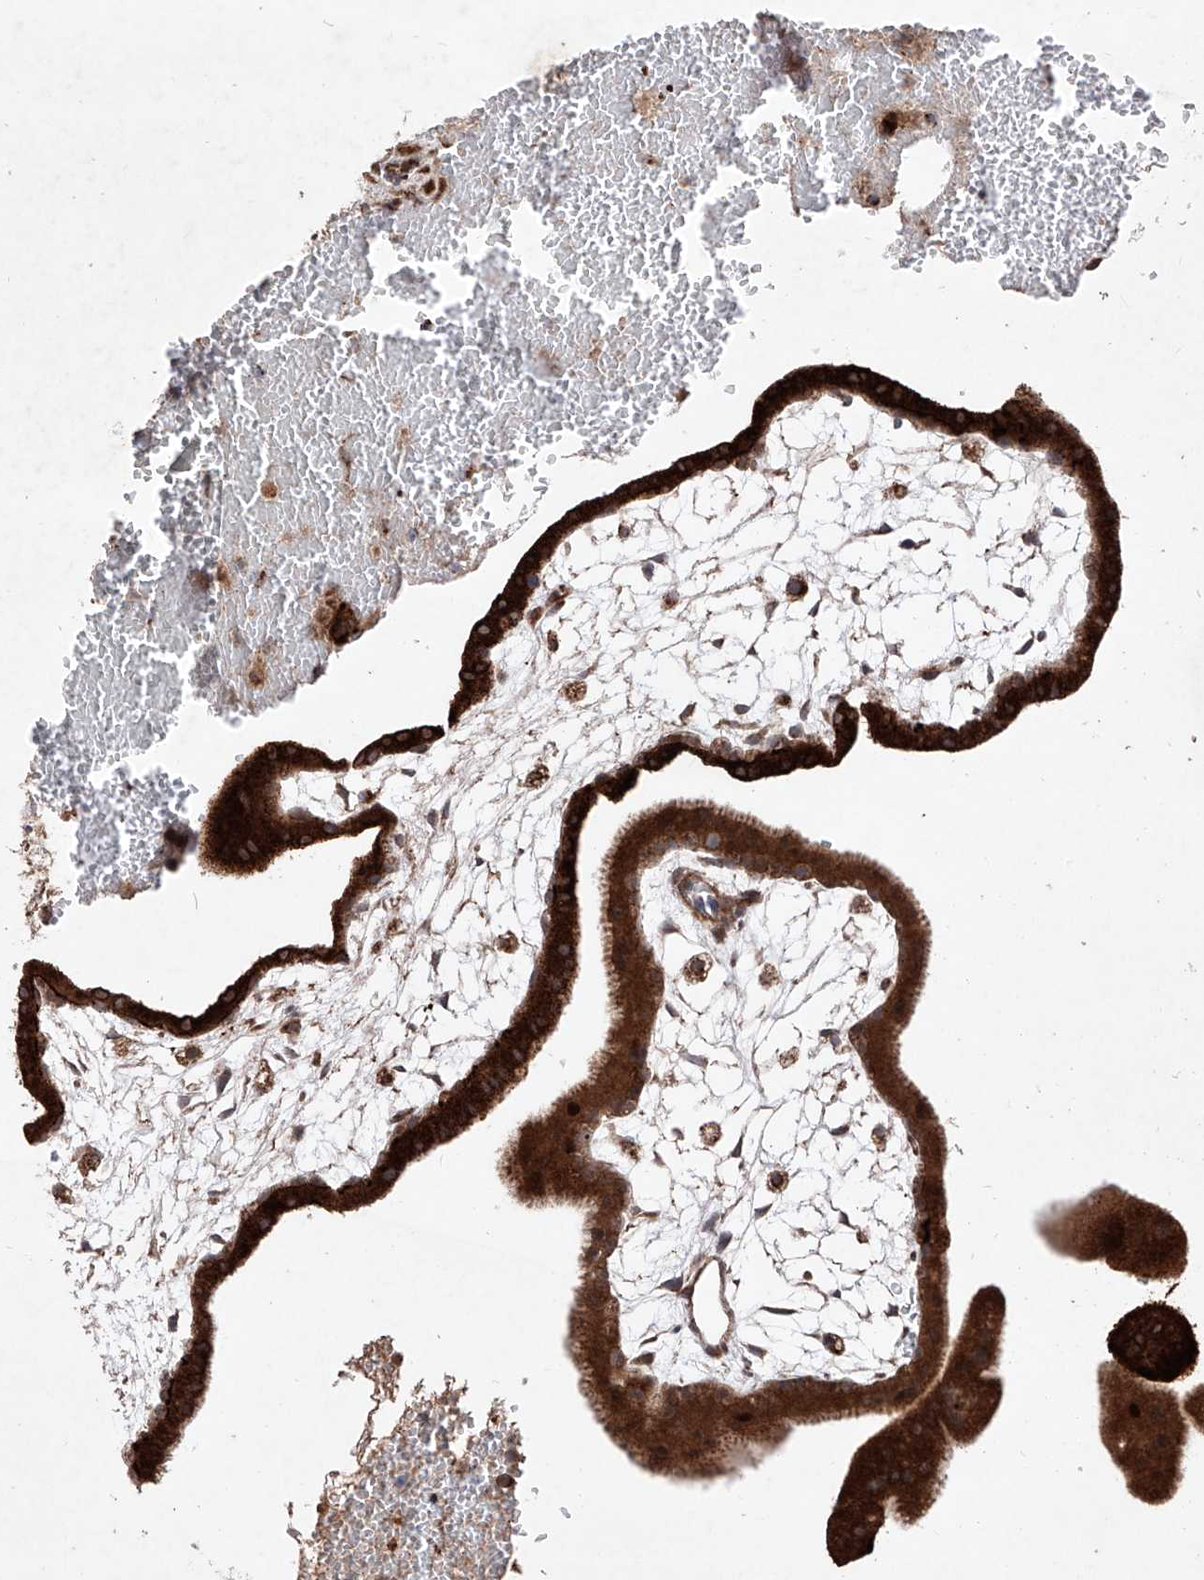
{"staining": {"intensity": "strong", "quantity": ">75%", "location": "cytoplasmic/membranous"}, "tissue": "placenta", "cell_type": "Decidual cells", "image_type": "normal", "snomed": [{"axis": "morphology", "description": "Normal tissue, NOS"}, {"axis": "topography", "description": "Placenta"}], "caption": "Human placenta stained with a brown dye shows strong cytoplasmic/membranous positive expression in about >75% of decidual cells.", "gene": "SEMA6A", "patient": {"sex": "female", "age": 35}}